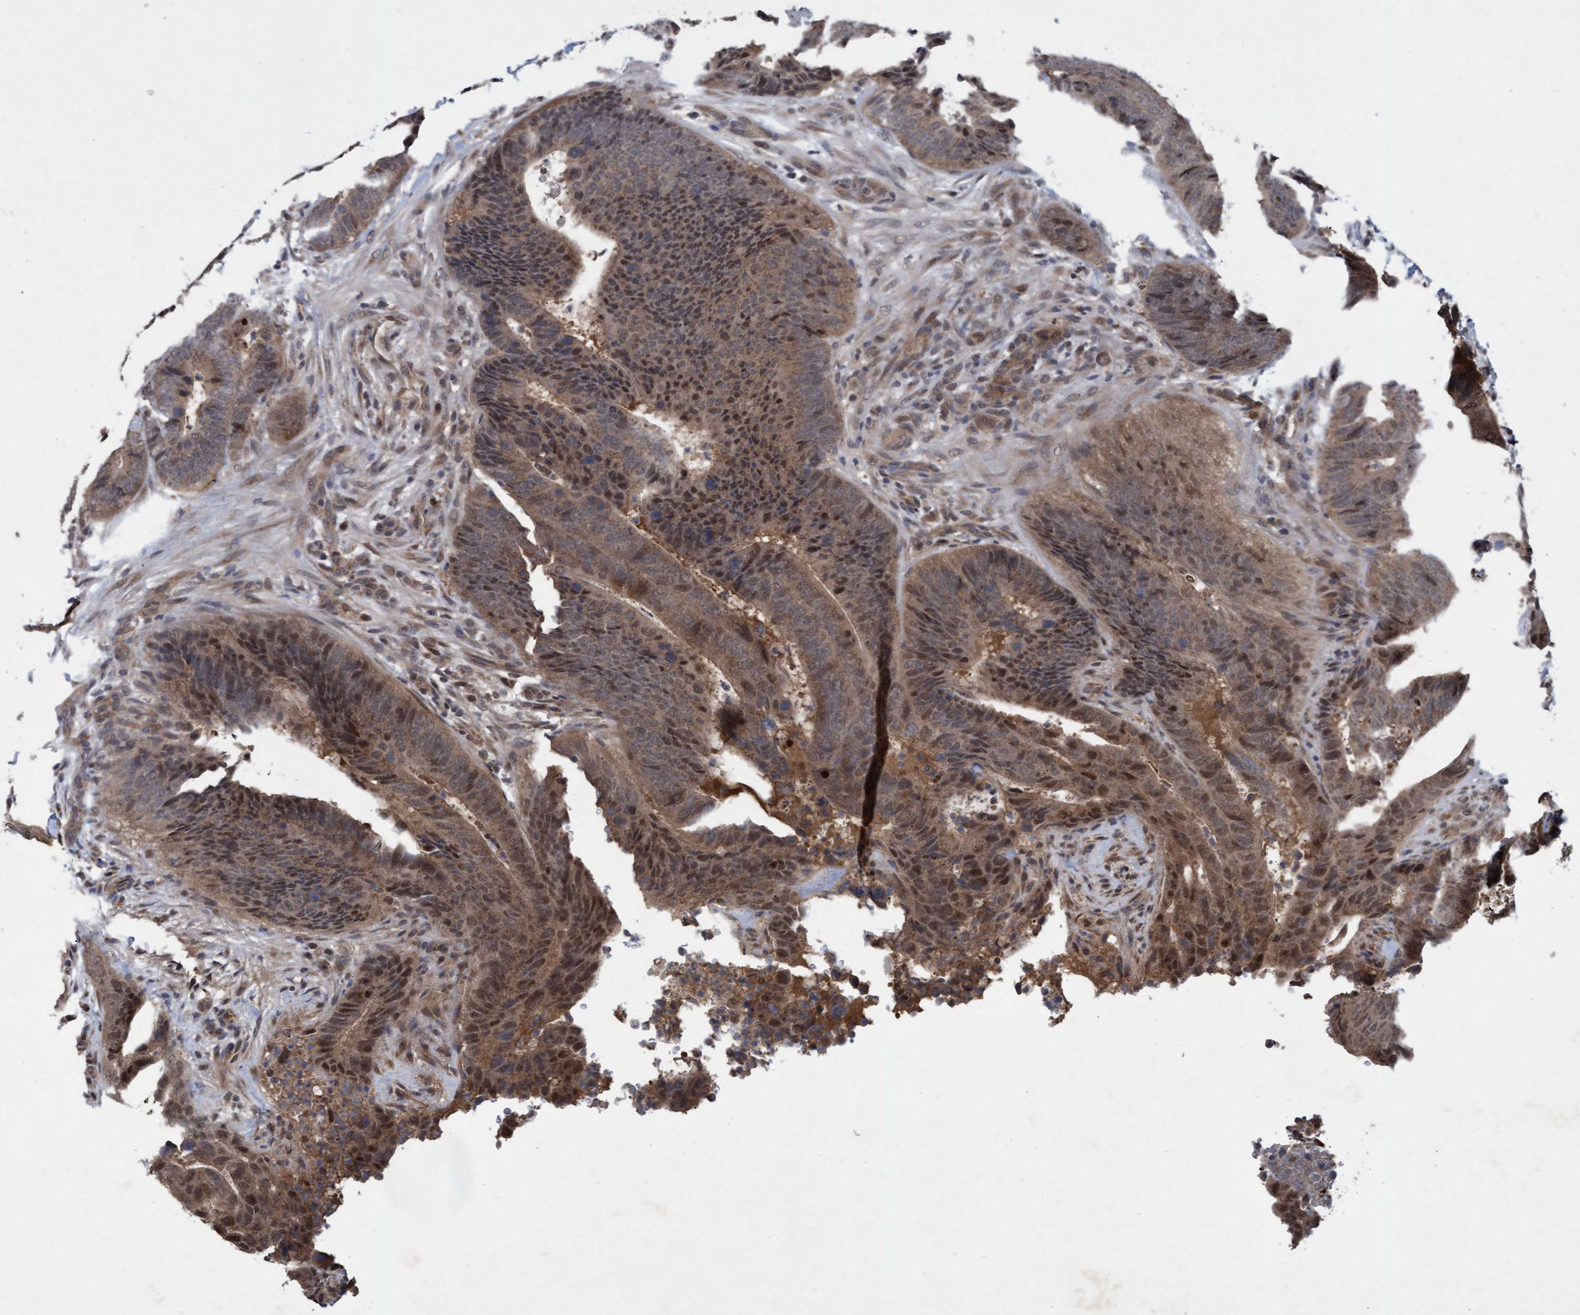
{"staining": {"intensity": "moderate", "quantity": ">75%", "location": "cytoplasmic/membranous,nuclear"}, "tissue": "colorectal cancer", "cell_type": "Tumor cells", "image_type": "cancer", "snomed": [{"axis": "morphology", "description": "Adenocarcinoma, NOS"}, {"axis": "topography", "description": "Colon"}], "caption": "This micrograph demonstrates adenocarcinoma (colorectal) stained with immunohistochemistry (IHC) to label a protein in brown. The cytoplasmic/membranous and nuclear of tumor cells show moderate positivity for the protein. Nuclei are counter-stained blue.", "gene": "PSMB6", "patient": {"sex": "male", "age": 56}}